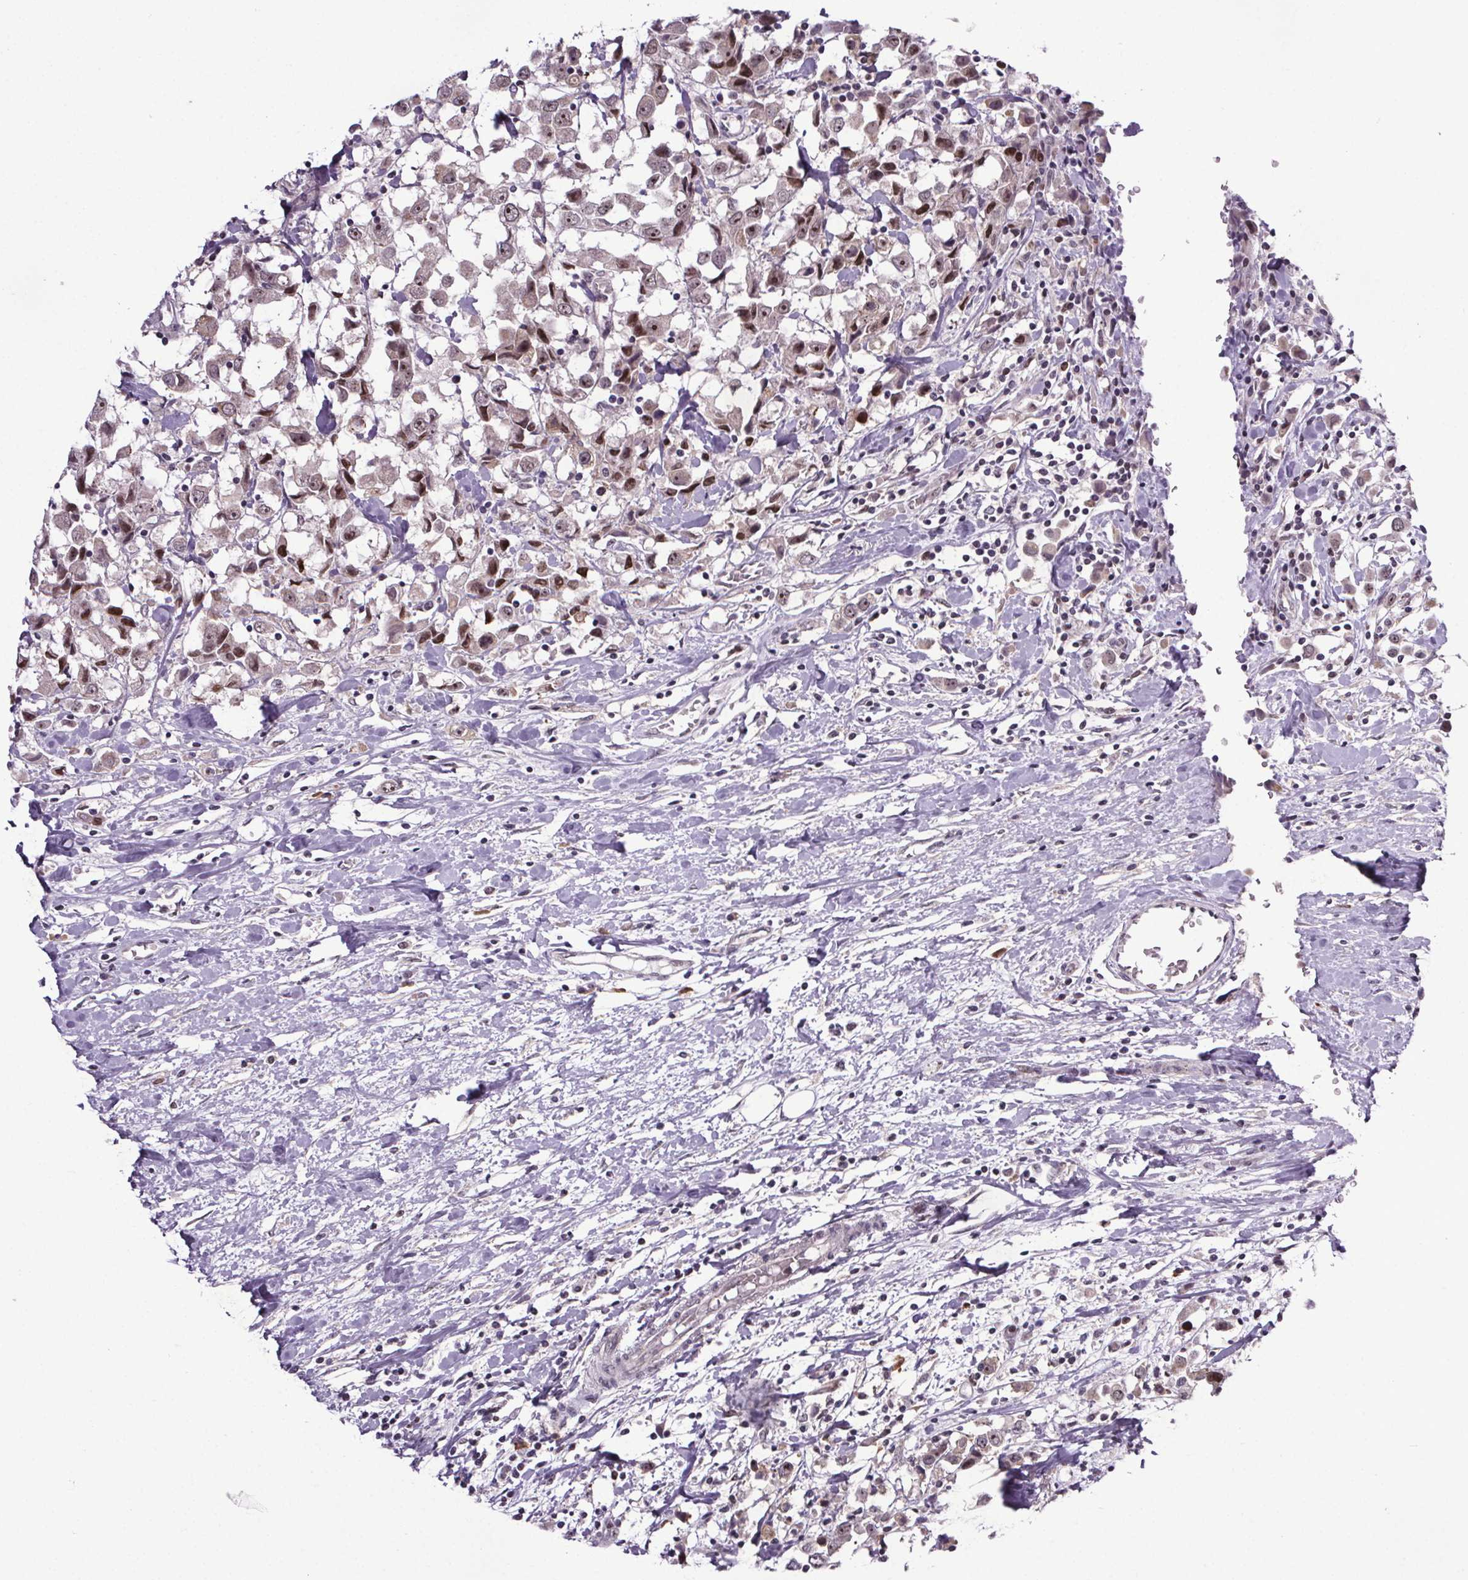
{"staining": {"intensity": "moderate", "quantity": ">75%", "location": "nuclear"}, "tissue": "breast cancer", "cell_type": "Tumor cells", "image_type": "cancer", "snomed": [{"axis": "morphology", "description": "Duct carcinoma"}, {"axis": "topography", "description": "Breast"}], "caption": "An immunohistochemistry photomicrograph of neoplastic tissue is shown. Protein staining in brown shows moderate nuclear positivity in breast cancer (intraductal carcinoma) within tumor cells.", "gene": "ATMIN", "patient": {"sex": "female", "age": 61}}